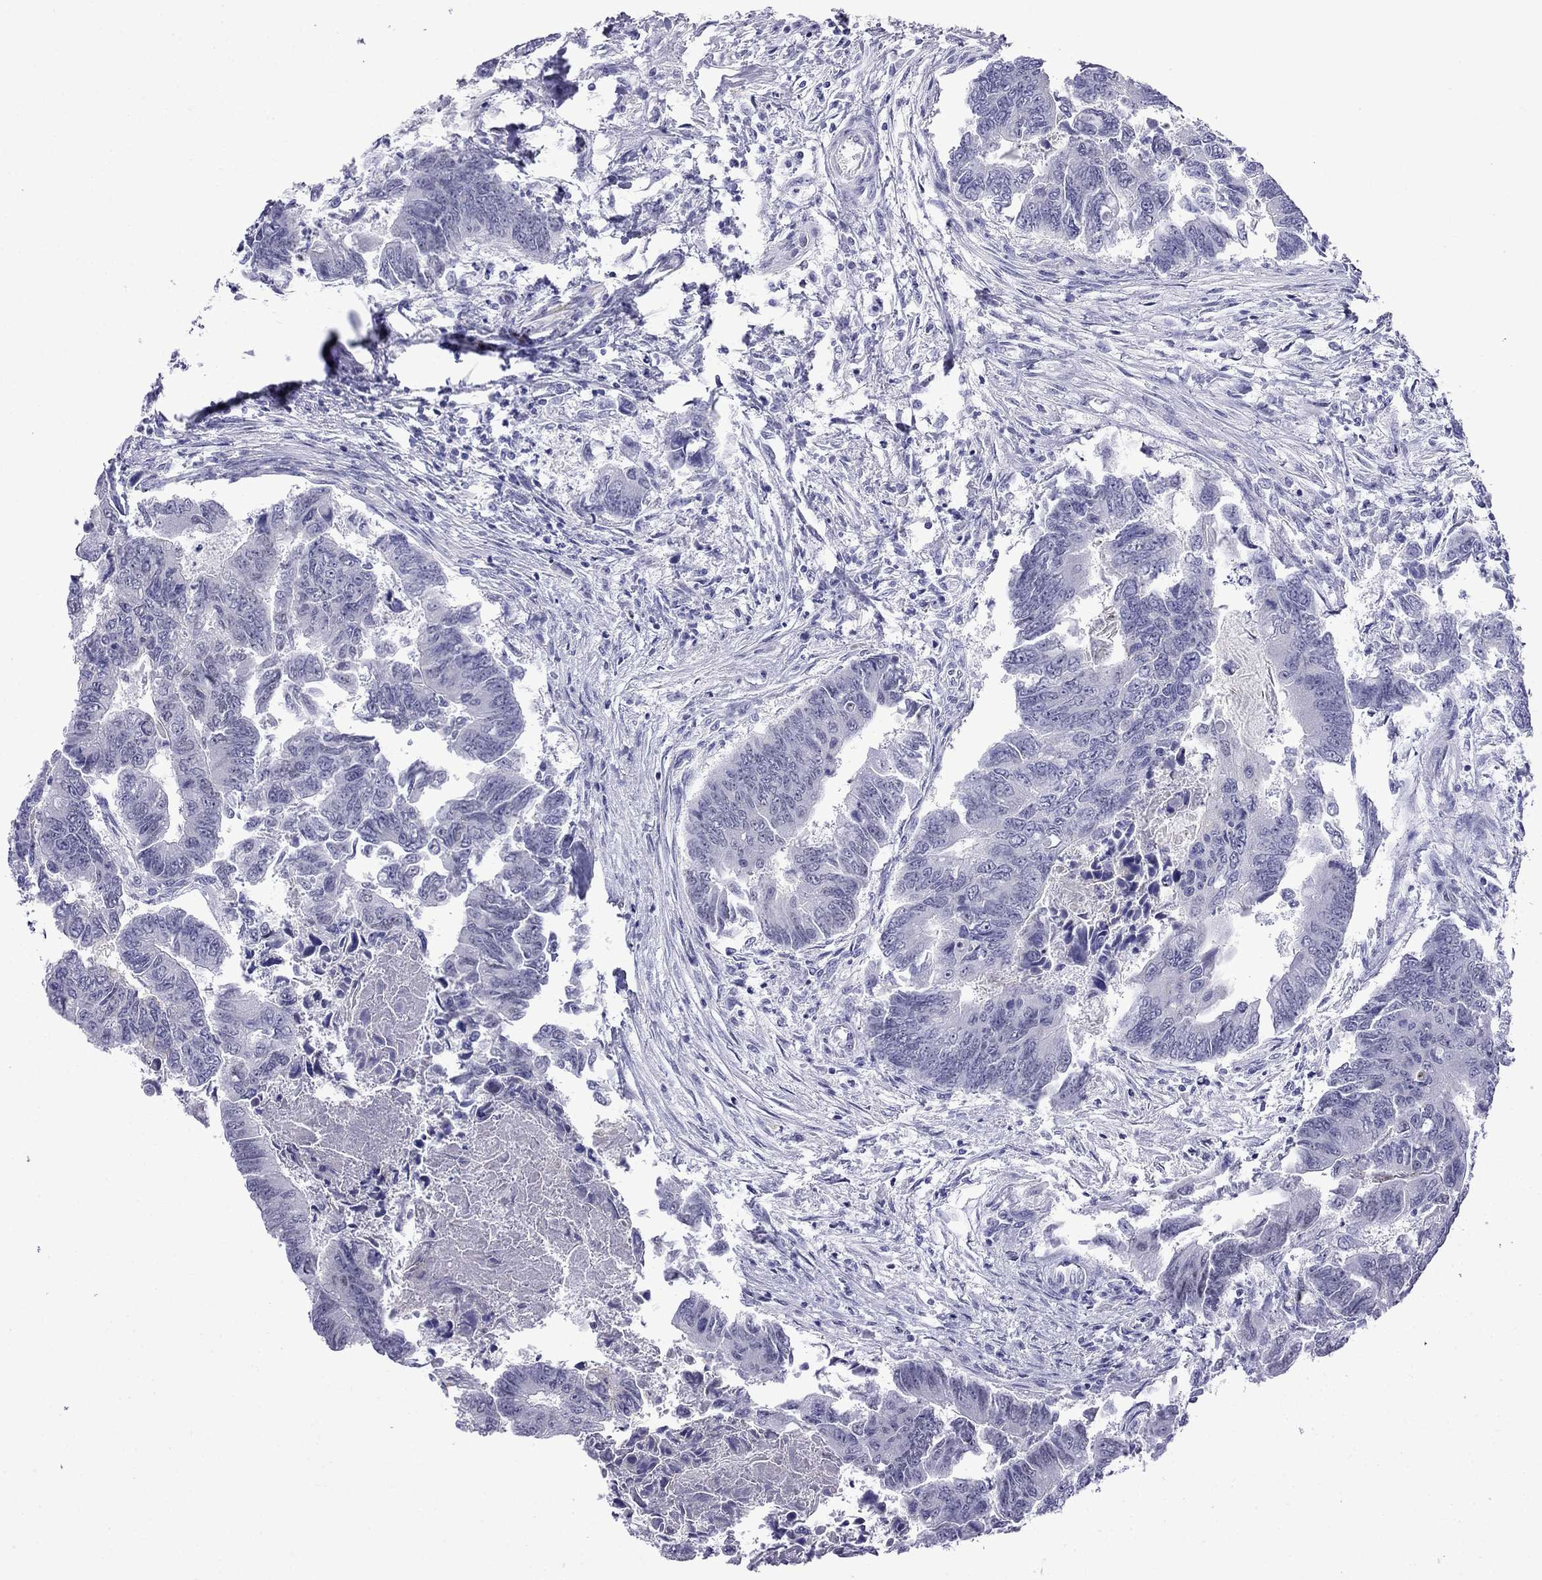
{"staining": {"intensity": "negative", "quantity": "none", "location": "none"}, "tissue": "colorectal cancer", "cell_type": "Tumor cells", "image_type": "cancer", "snomed": [{"axis": "morphology", "description": "Adenocarcinoma, NOS"}, {"axis": "topography", "description": "Colon"}], "caption": "There is no significant positivity in tumor cells of colorectal cancer.", "gene": "MGP", "patient": {"sex": "female", "age": 65}}